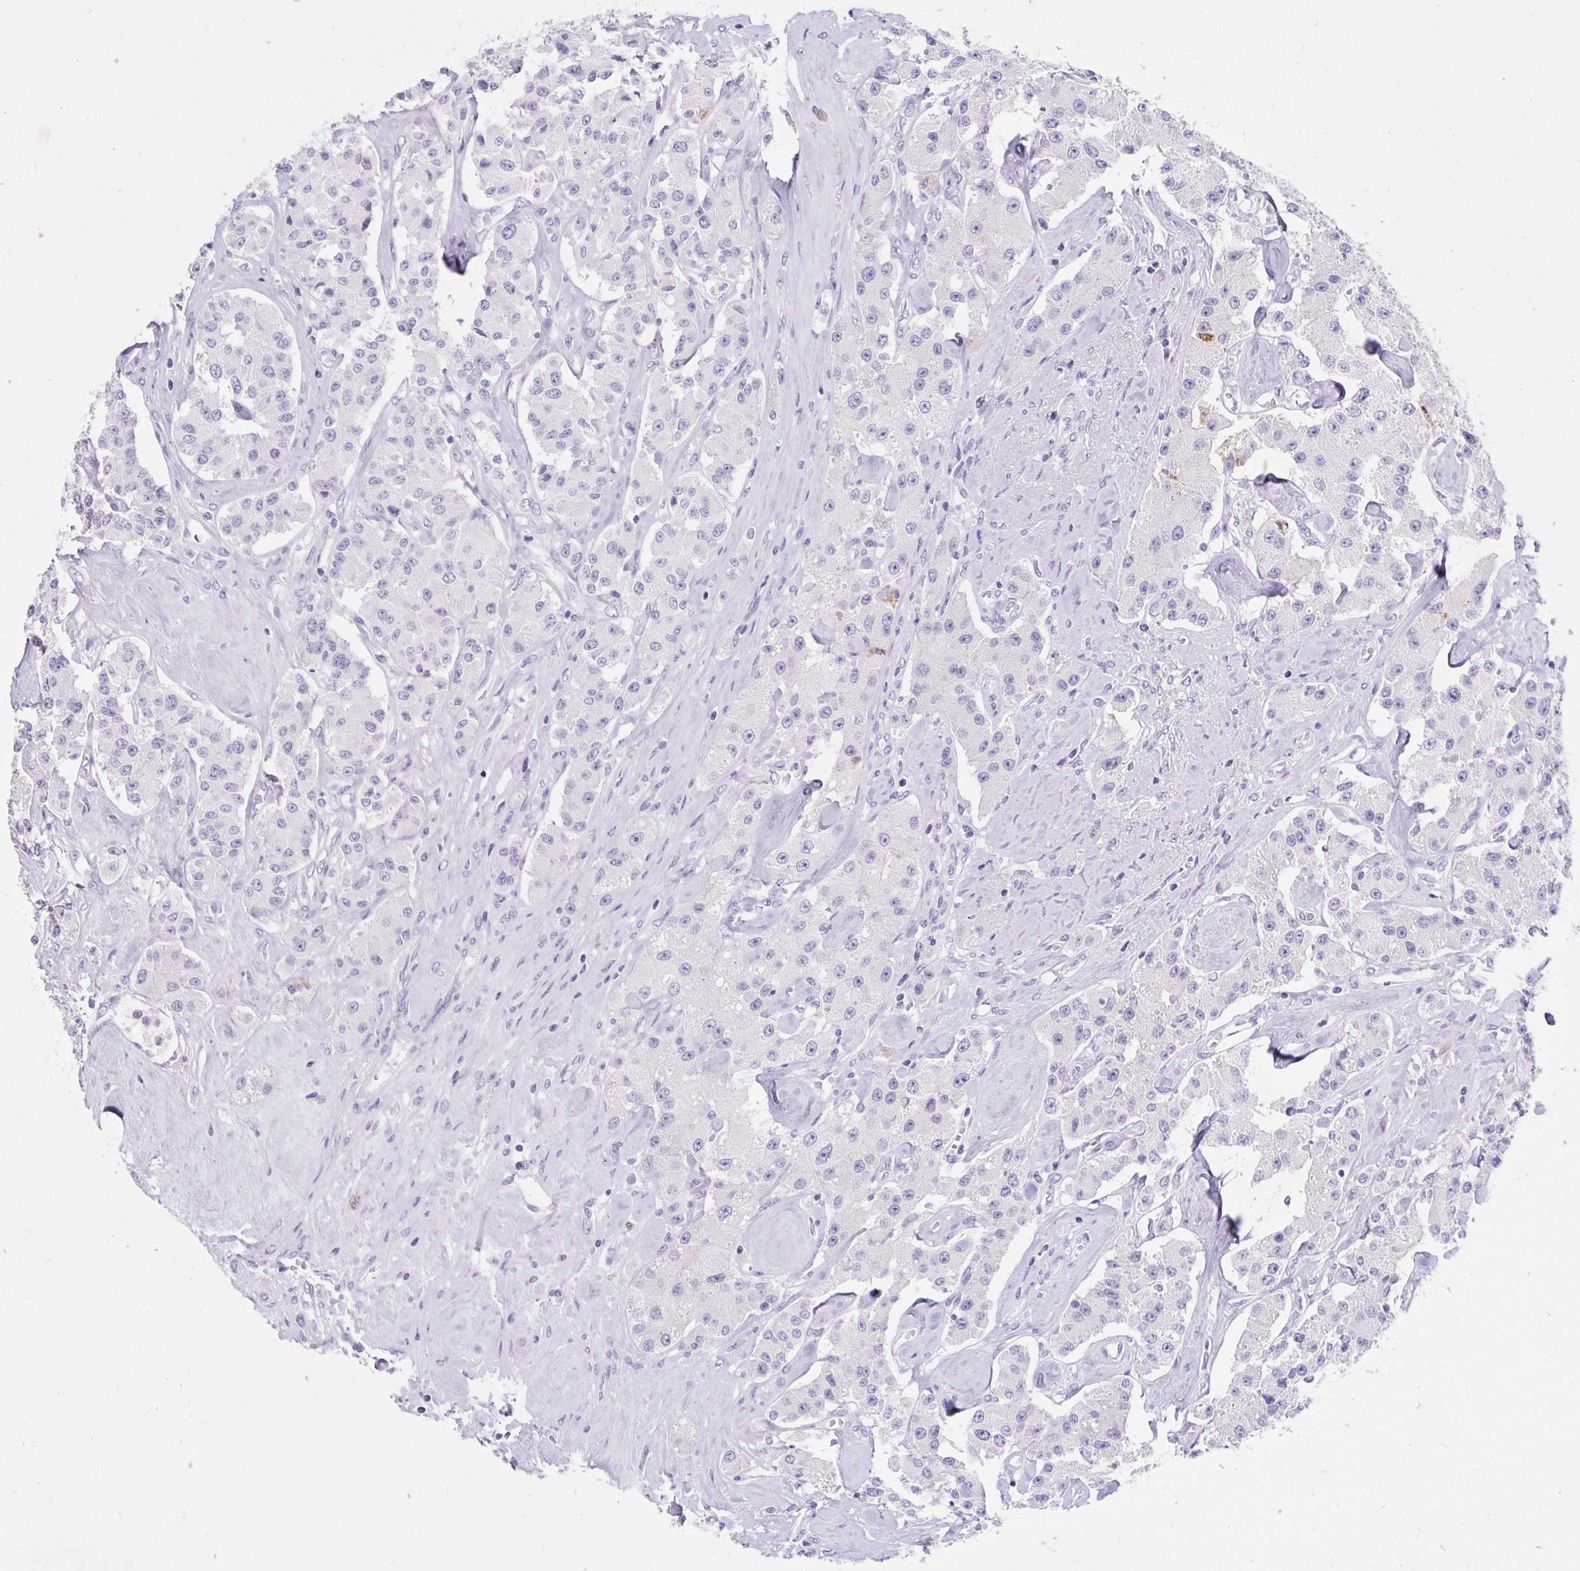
{"staining": {"intensity": "negative", "quantity": "none", "location": "none"}, "tissue": "carcinoid", "cell_type": "Tumor cells", "image_type": "cancer", "snomed": [{"axis": "morphology", "description": "Carcinoid, malignant, NOS"}, {"axis": "topography", "description": "Pancreas"}], "caption": "Human carcinoid stained for a protein using immunohistochemistry reveals no expression in tumor cells.", "gene": "APOC4-APOC2", "patient": {"sex": "male", "age": 41}}